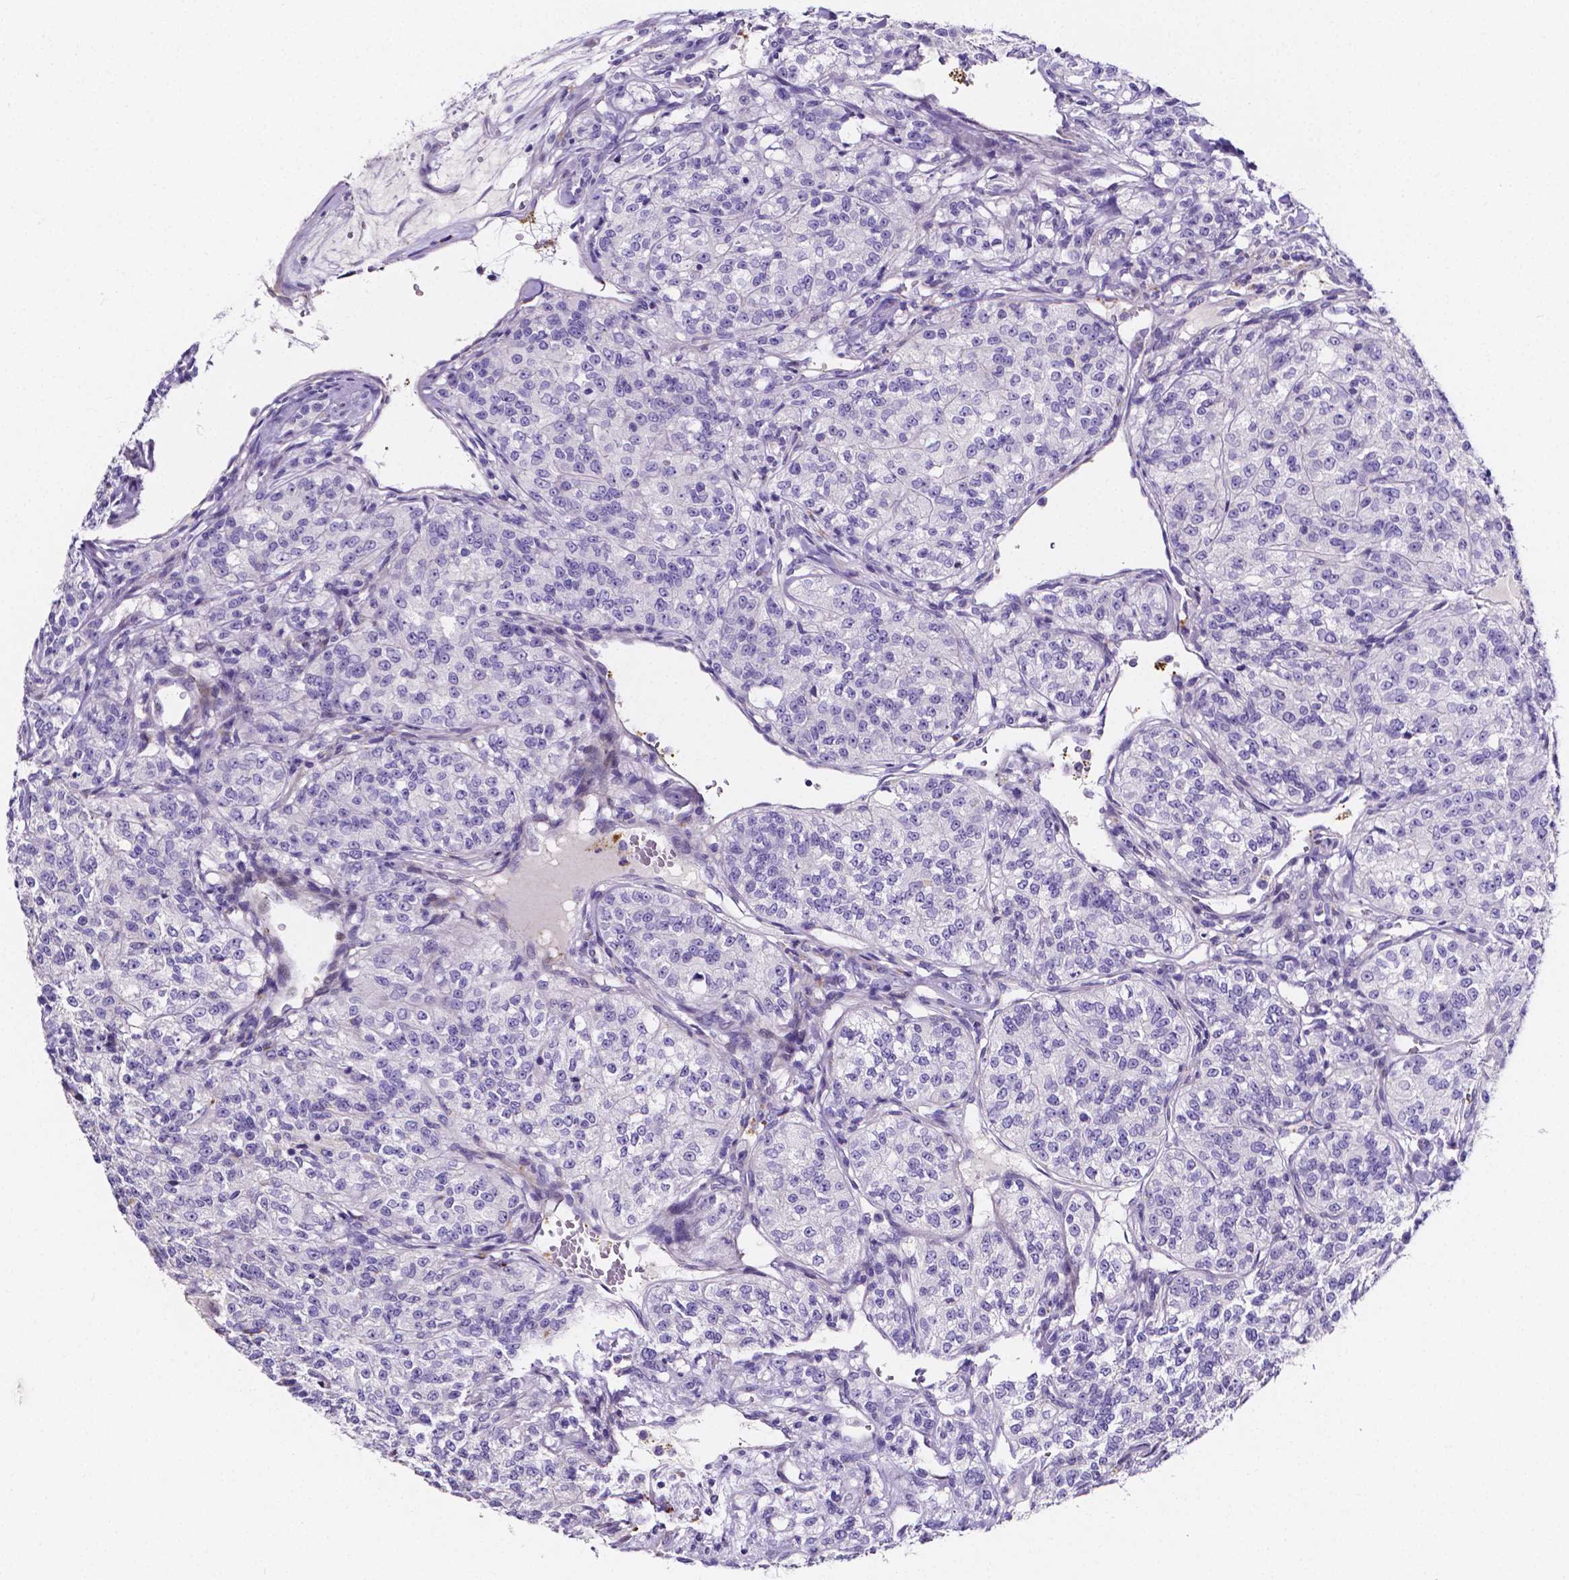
{"staining": {"intensity": "negative", "quantity": "none", "location": "none"}, "tissue": "renal cancer", "cell_type": "Tumor cells", "image_type": "cancer", "snomed": [{"axis": "morphology", "description": "Adenocarcinoma, NOS"}, {"axis": "topography", "description": "Kidney"}], "caption": "Human renal adenocarcinoma stained for a protein using immunohistochemistry (IHC) exhibits no positivity in tumor cells.", "gene": "NRGN", "patient": {"sex": "female", "age": 63}}